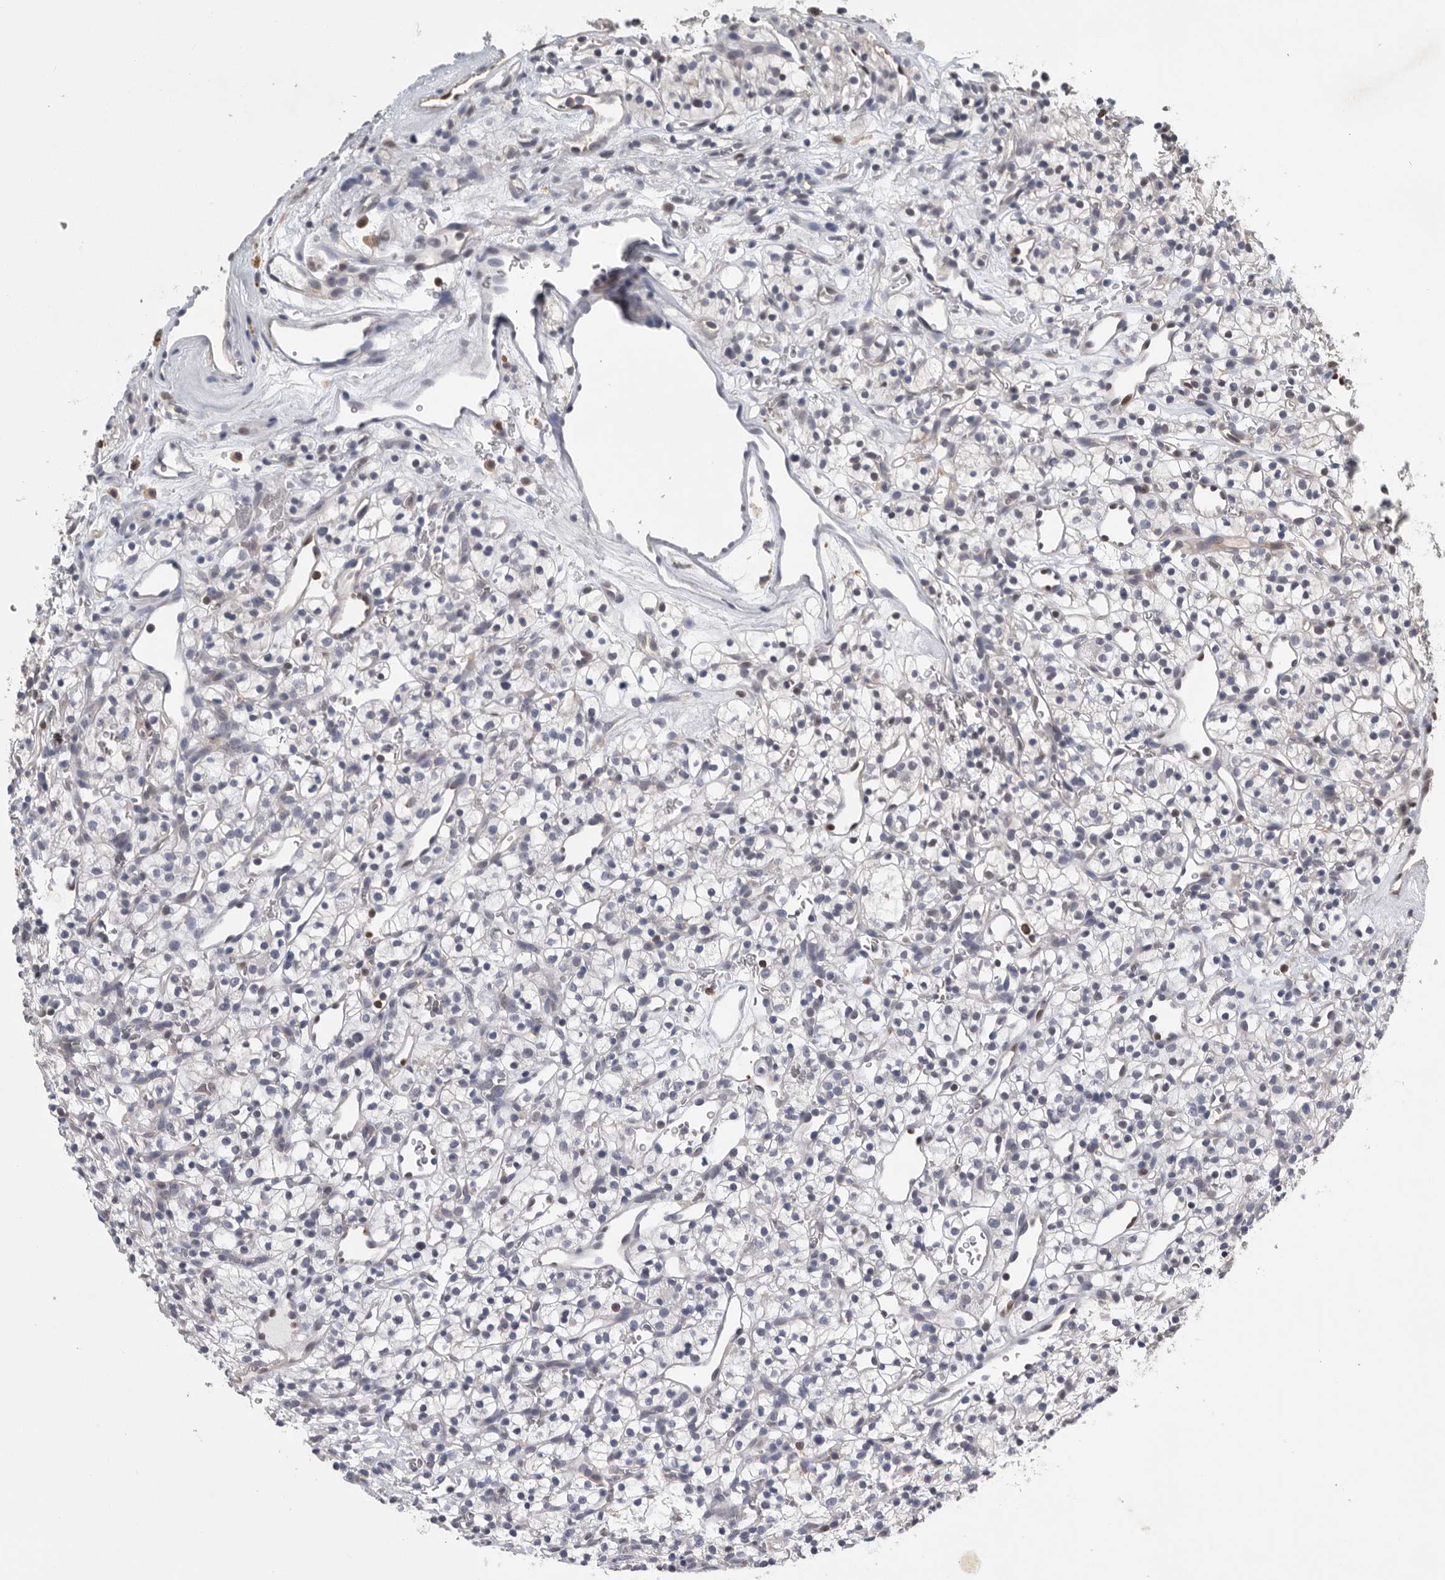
{"staining": {"intensity": "weak", "quantity": "<25%", "location": "nuclear"}, "tissue": "renal cancer", "cell_type": "Tumor cells", "image_type": "cancer", "snomed": [{"axis": "morphology", "description": "Adenocarcinoma, NOS"}, {"axis": "topography", "description": "Kidney"}], "caption": "IHC image of adenocarcinoma (renal) stained for a protein (brown), which shows no positivity in tumor cells.", "gene": "PDCD4", "patient": {"sex": "female", "age": 57}}